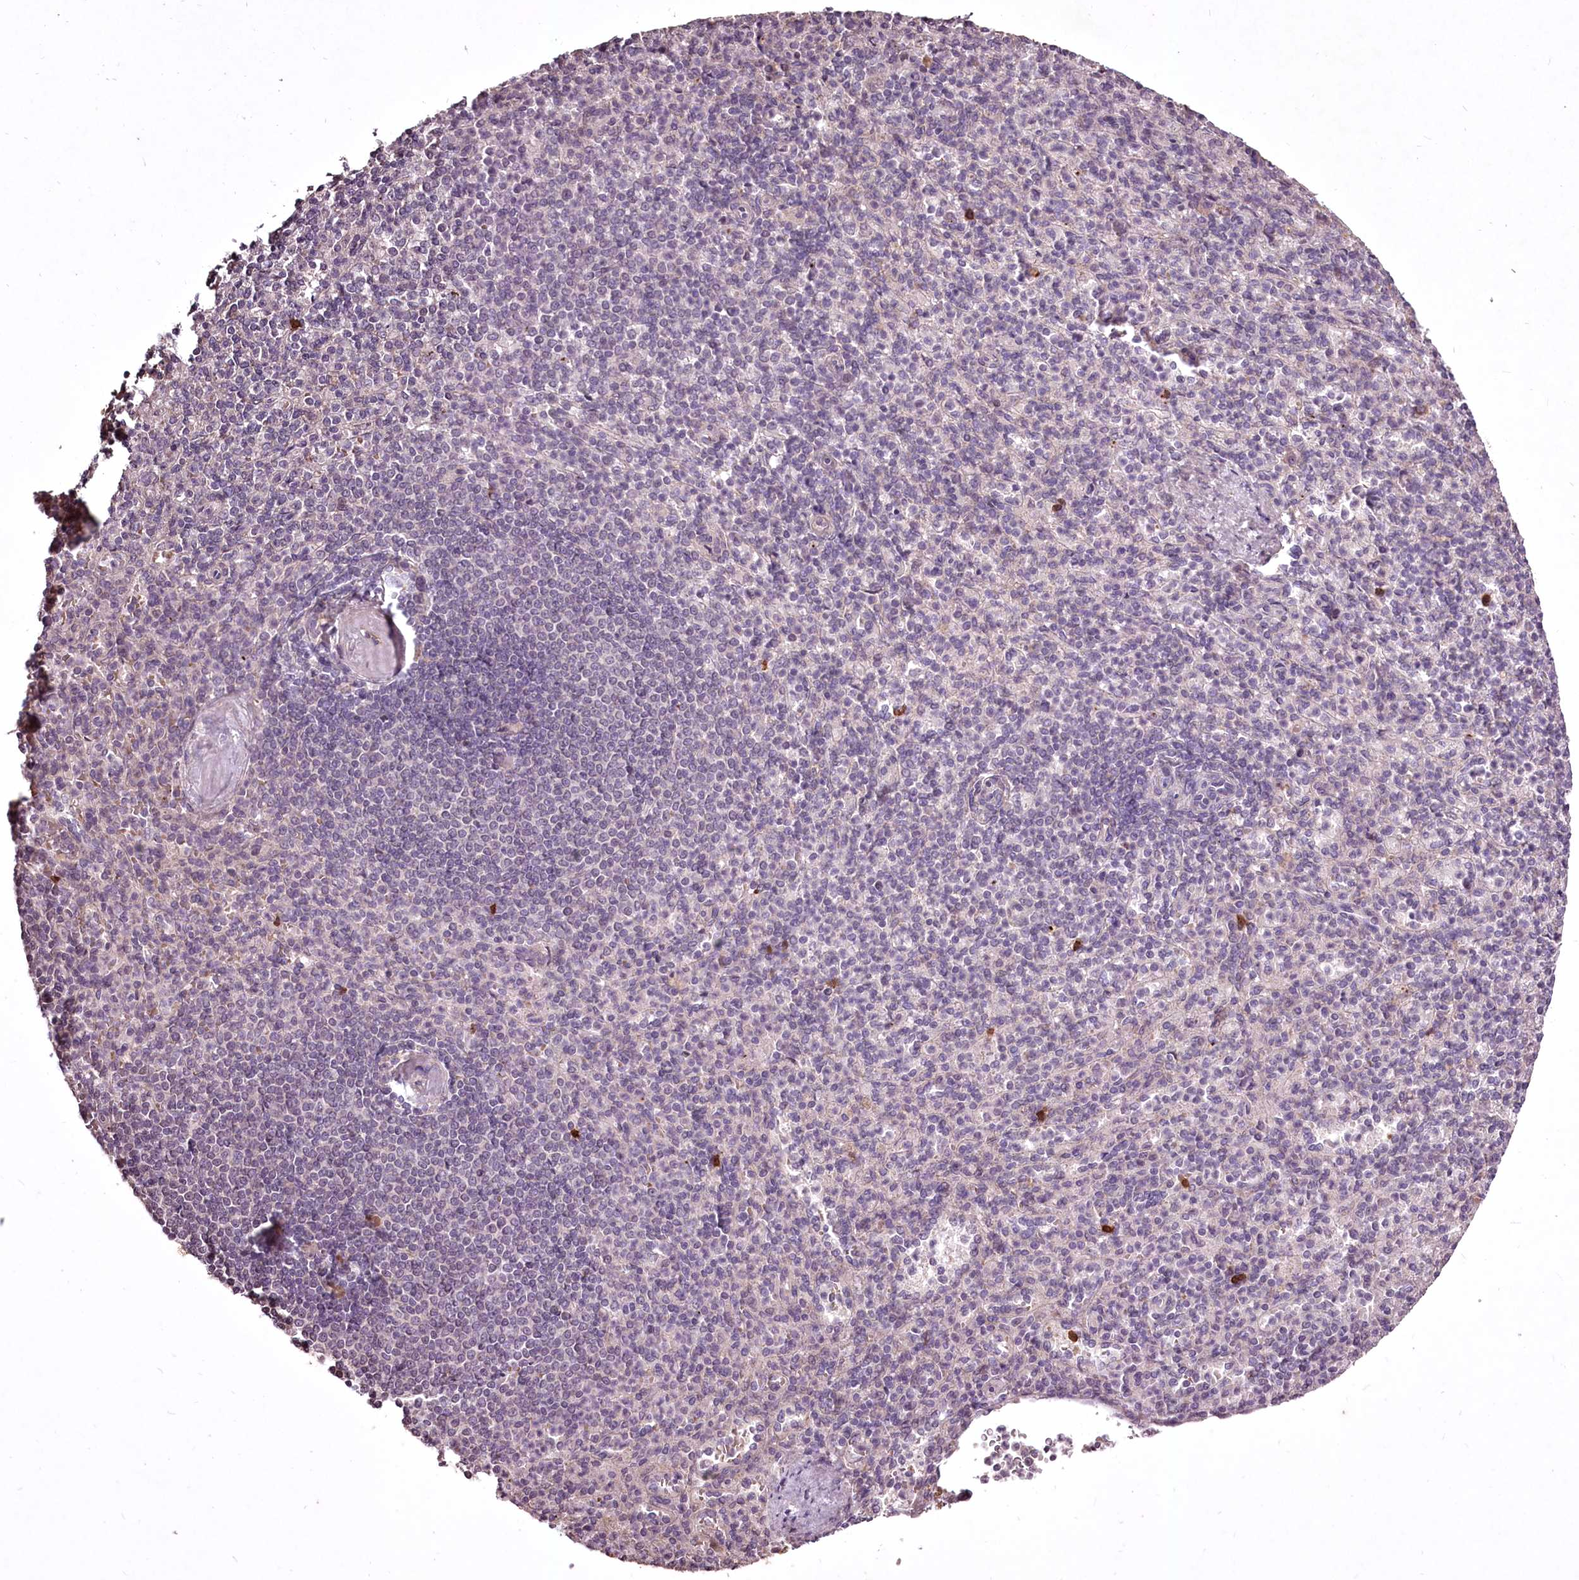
{"staining": {"intensity": "negative", "quantity": "none", "location": "none"}, "tissue": "spleen", "cell_type": "Cells in red pulp", "image_type": "normal", "snomed": [{"axis": "morphology", "description": "Normal tissue, NOS"}, {"axis": "topography", "description": "Spleen"}], "caption": "Immunohistochemical staining of unremarkable human spleen displays no significant staining in cells in red pulp. (DAB IHC with hematoxylin counter stain).", "gene": "ADRA1D", "patient": {"sex": "female", "age": 74}}